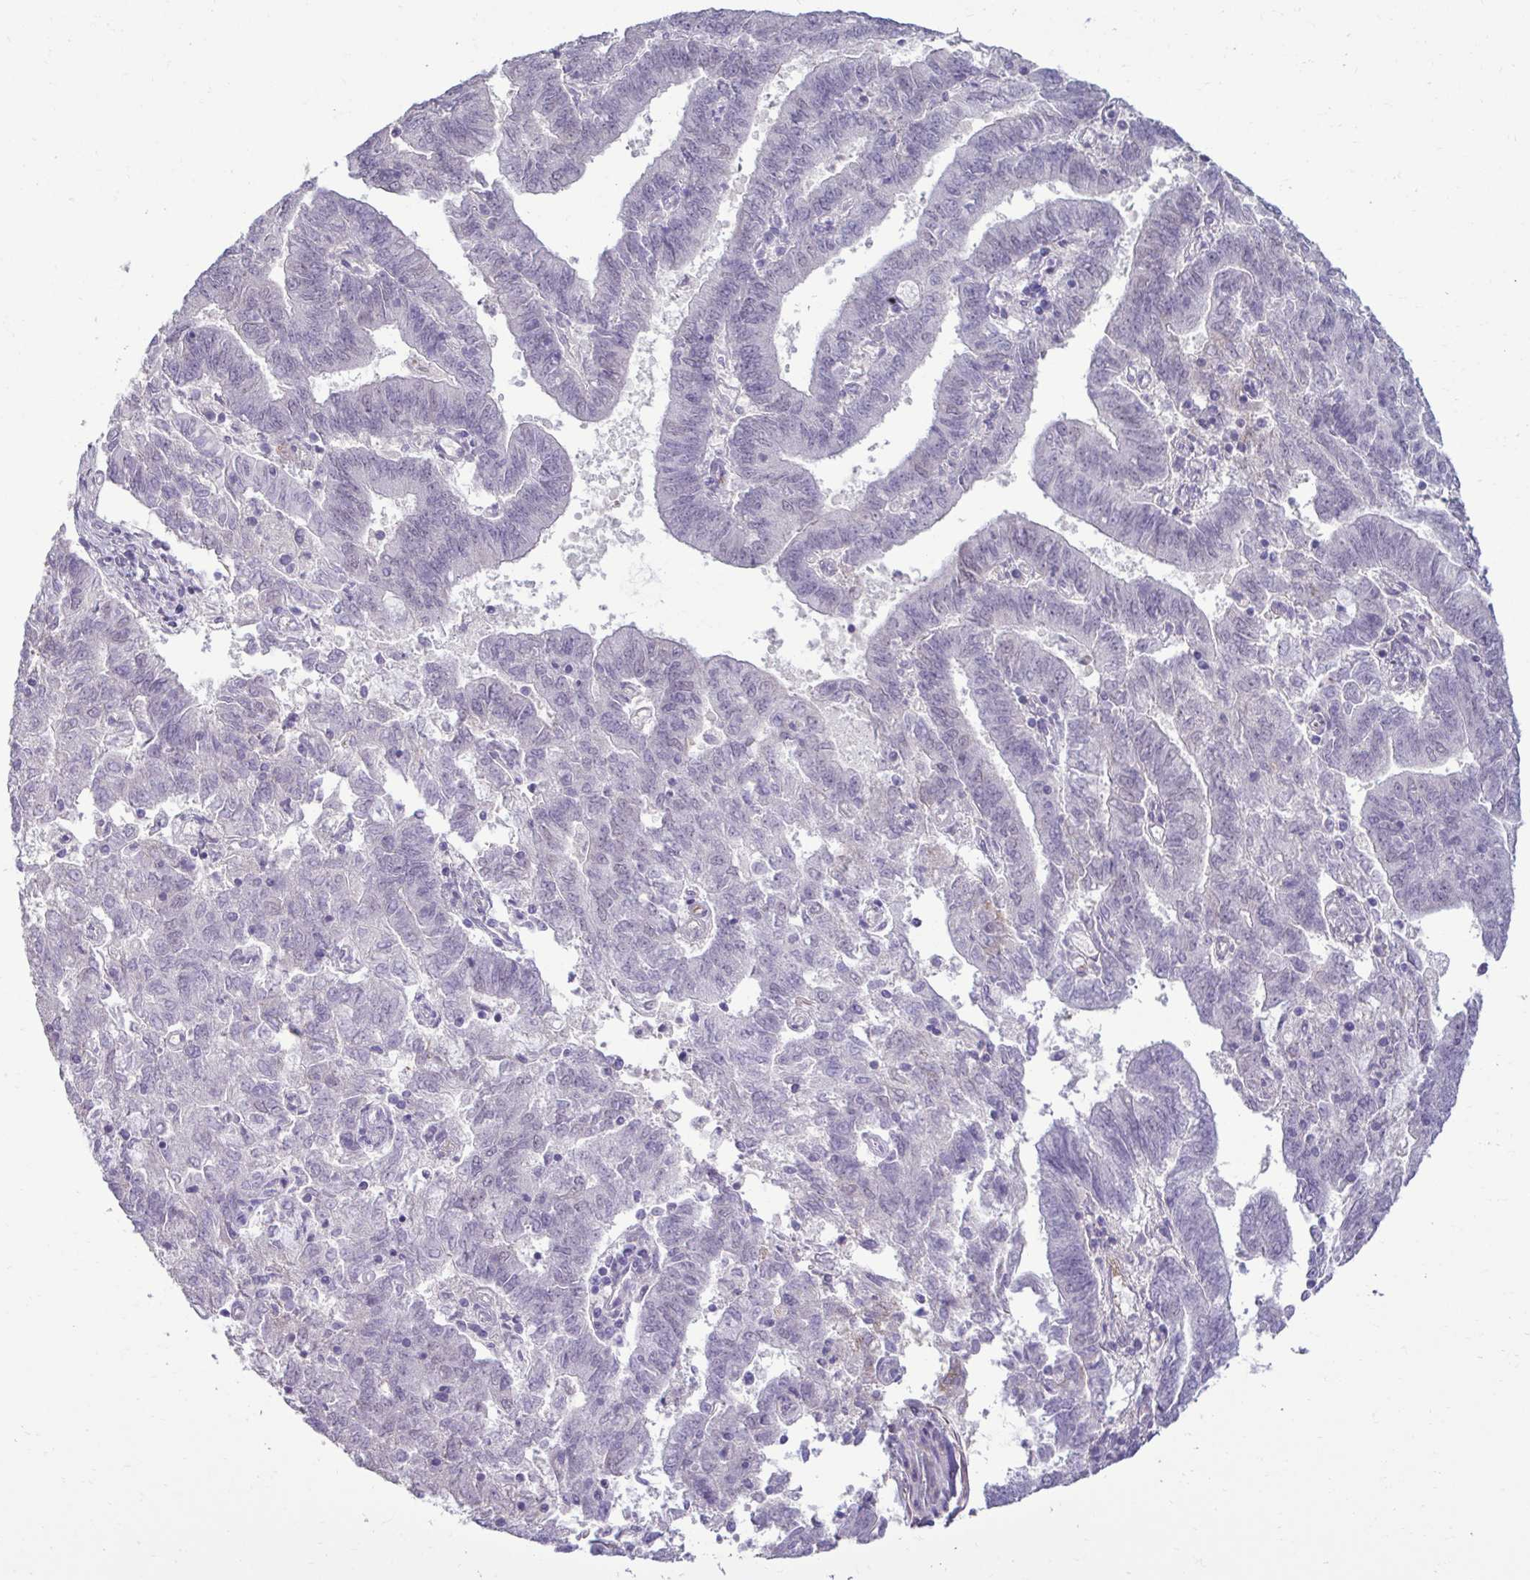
{"staining": {"intensity": "negative", "quantity": "none", "location": "none"}, "tissue": "endometrial cancer", "cell_type": "Tumor cells", "image_type": "cancer", "snomed": [{"axis": "morphology", "description": "Adenocarcinoma, NOS"}, {"axis": "topography", "description": "Endometrium"}], "caption": "Tumor cells show no significant protein positivity in endometrial adenocarcinoma.", "gene": "SLC30A3", "patient": {"sex": "female", "age": 82}}